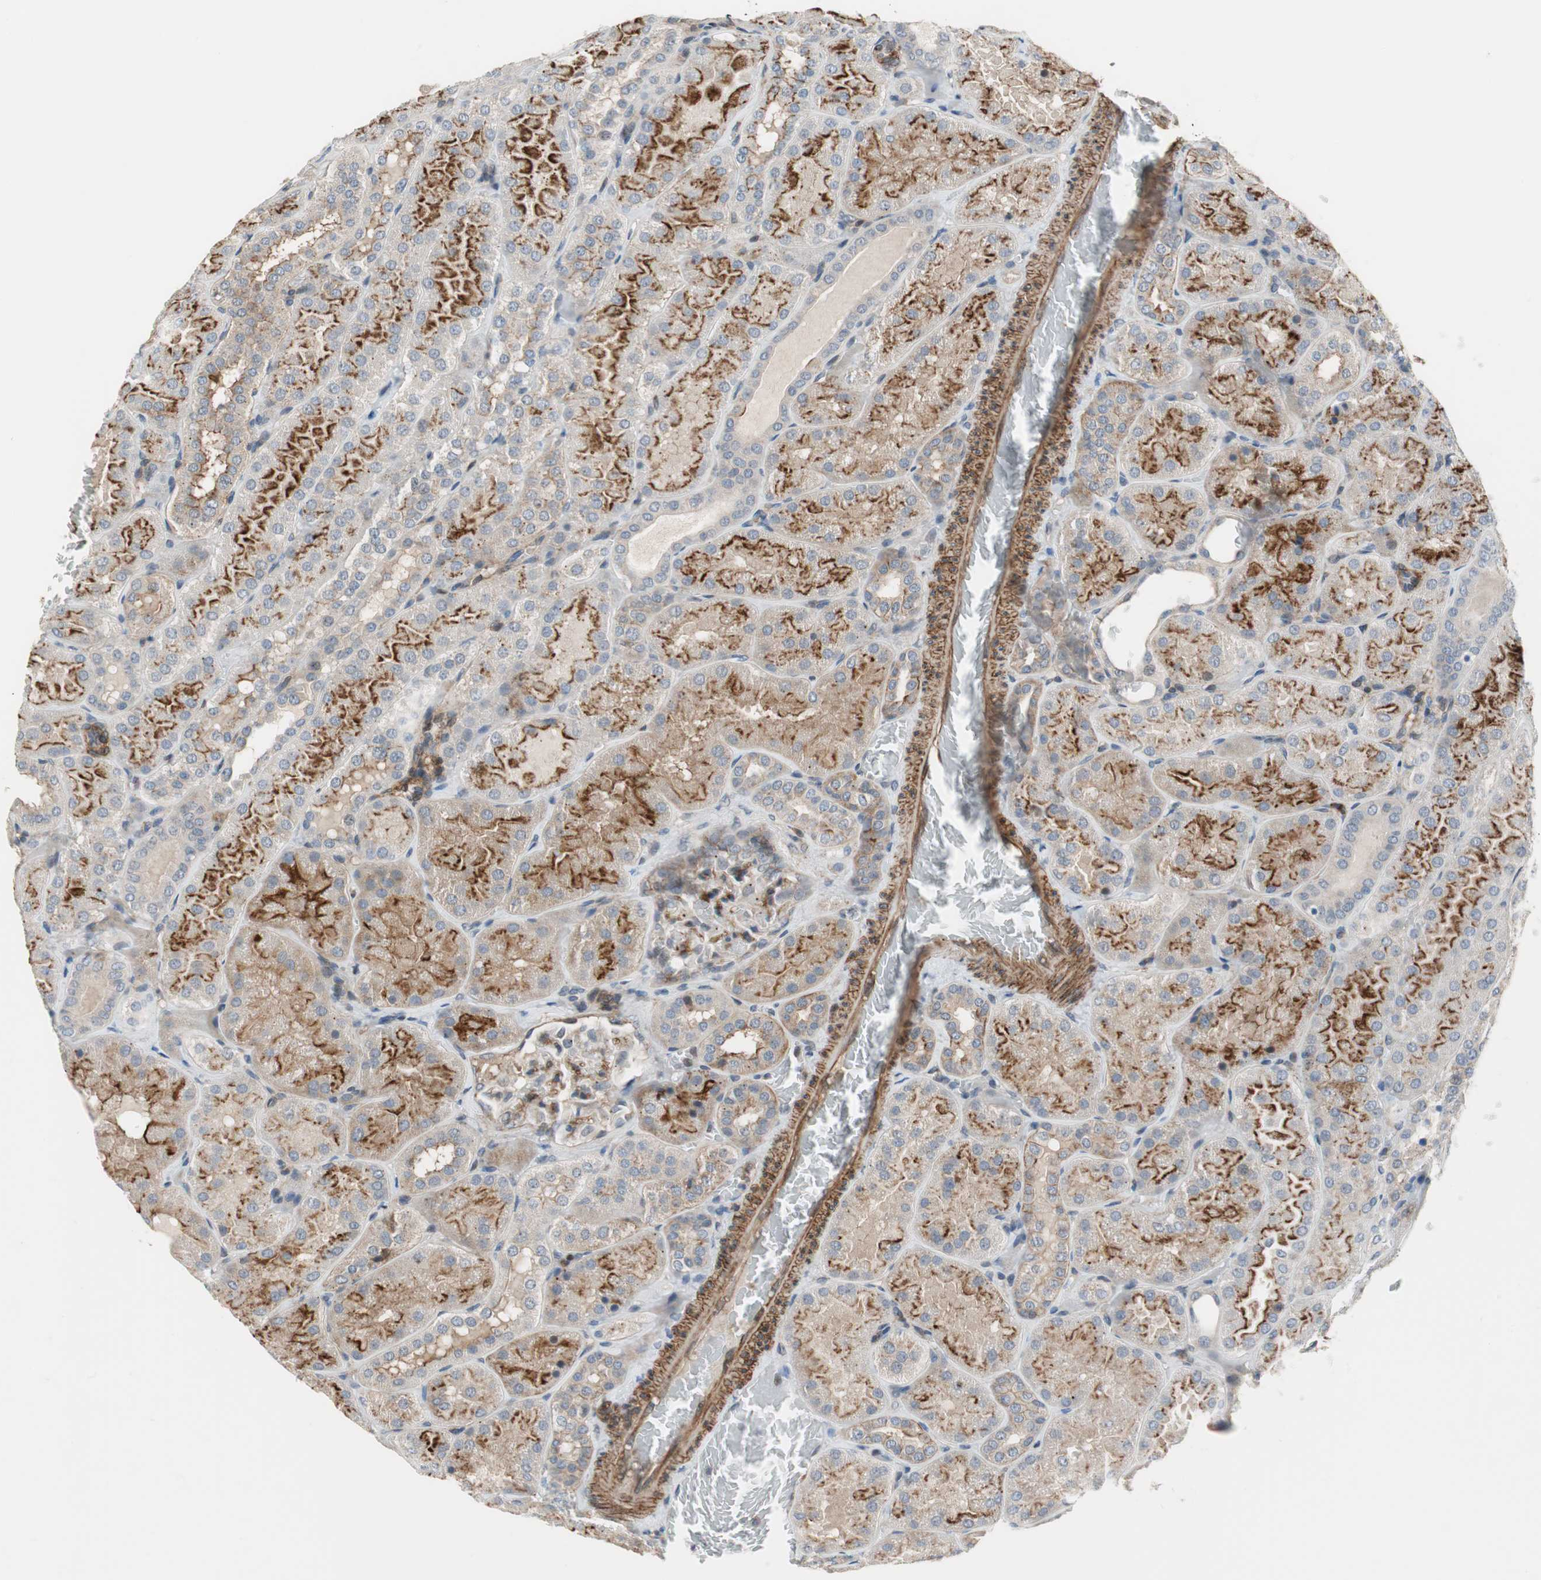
{"staining": {"intensity": "weak", "quantity": "<25%", "location": "cytoplasmic/membranous"}, "tissue": "kidney", "cell_type": "Cells in glomeruli", "image_type": "normal", "snomed": [{"axis": "morphology", "description": "Normal tissue, NOS"}, {"axis": "topography", "description": "Kidney"}], "caption": "An immunohistochemistry image of unremarkable kidney is shown. There is no staining in cells in glomeruli of kidney.", "gene": "GRHL1", "patient": {"sex": "male", "age": 28}}